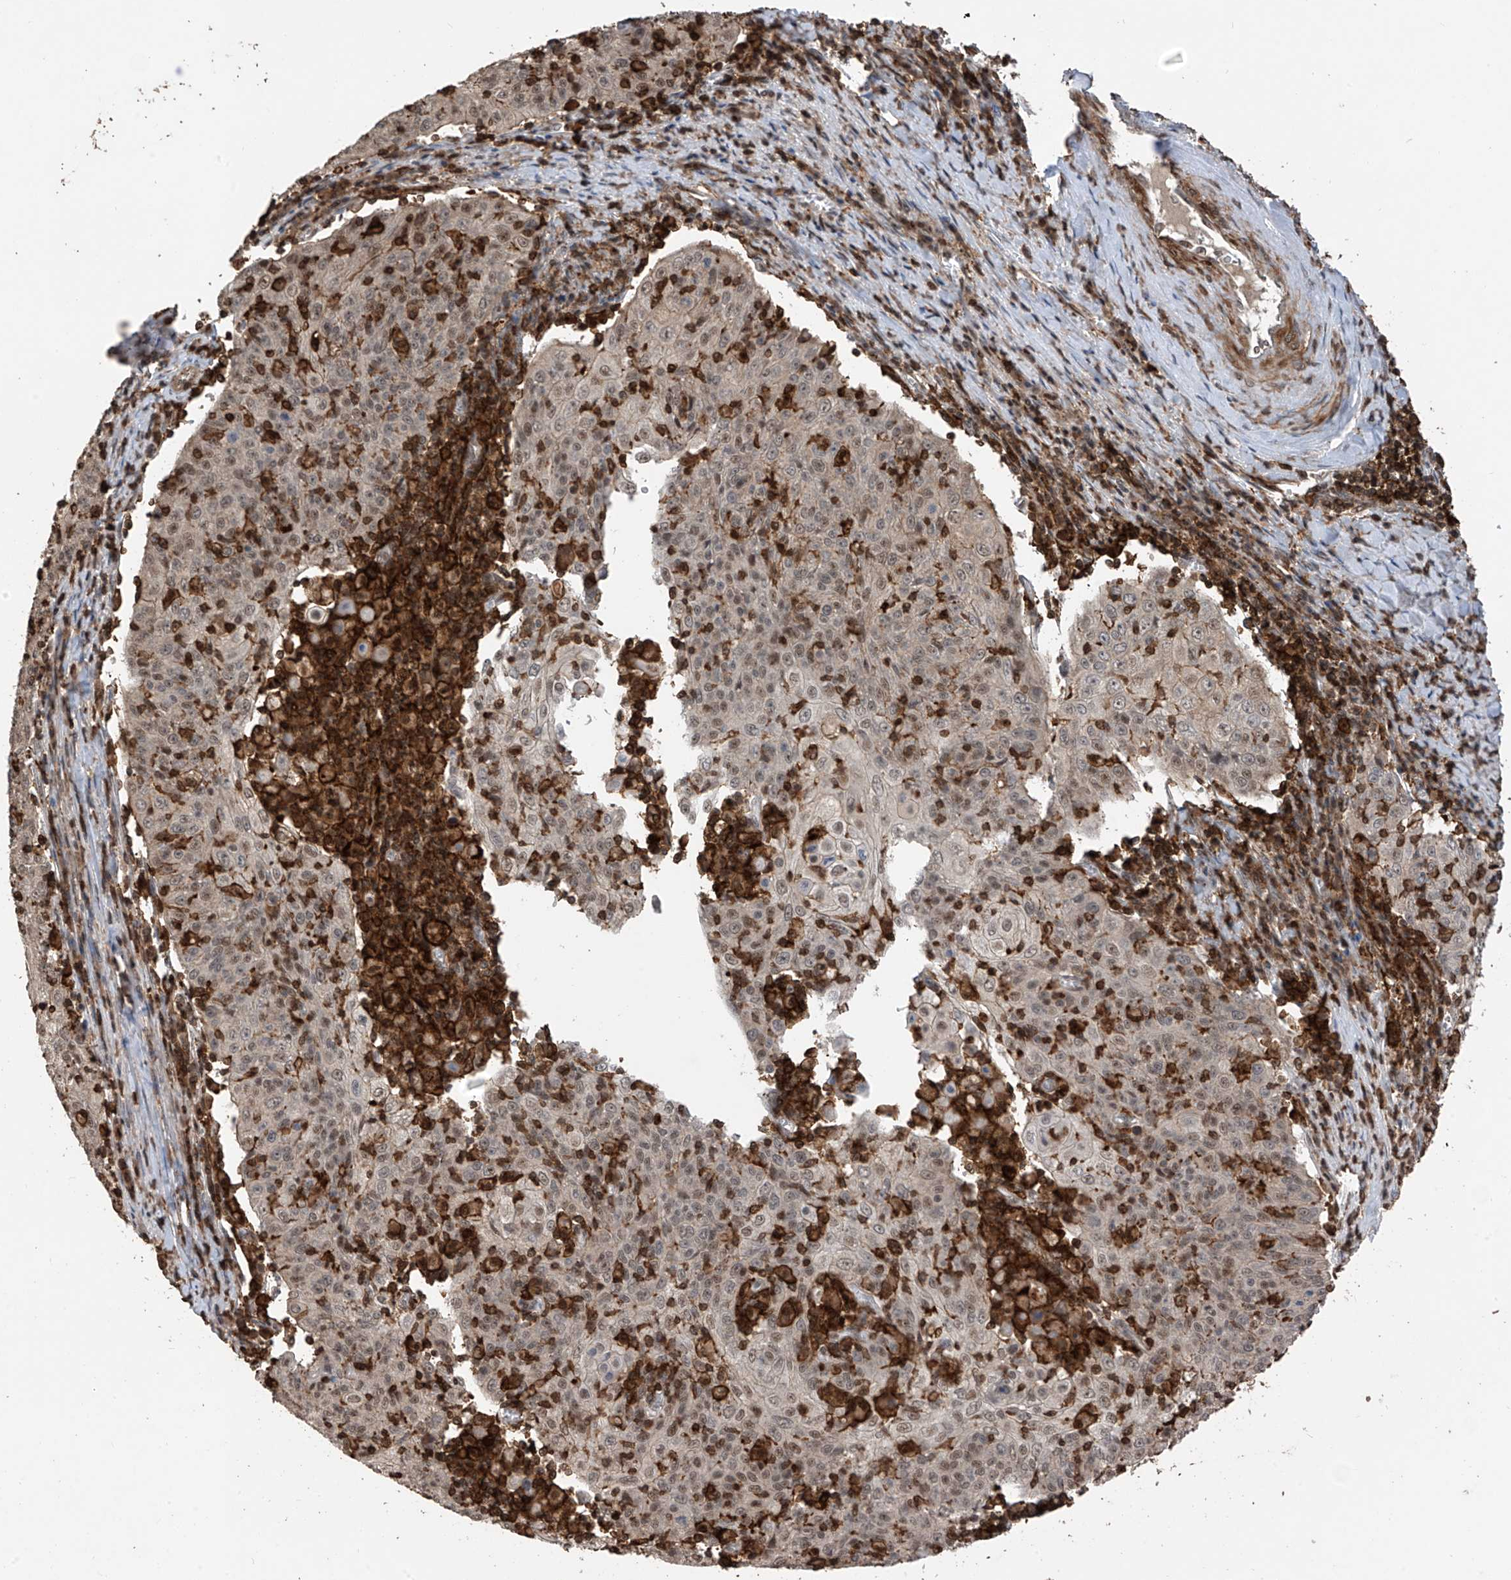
{"staining": {"intensity": "weak", "quantity": "25%-75%", "location": "nuclear"}, "tissue": "cervical cancer", "cell_type": "Tumor cells", "image_type": "cancer", "snomed": [{"axis": "morphology", "description": "Squamous cell carcinoma, NOS"}, {"axis": "topography", "description": "Cervix"}], "caption": "This photomicrograph exhibits immunohistochemistry (IHC) staining of human cervical squamous cell carcinoma, with low weak nuclear expression in about 25%-75% of tumor cells.", "gene": "MICAL1", "patient": {"sex": "female", "age": 48}}